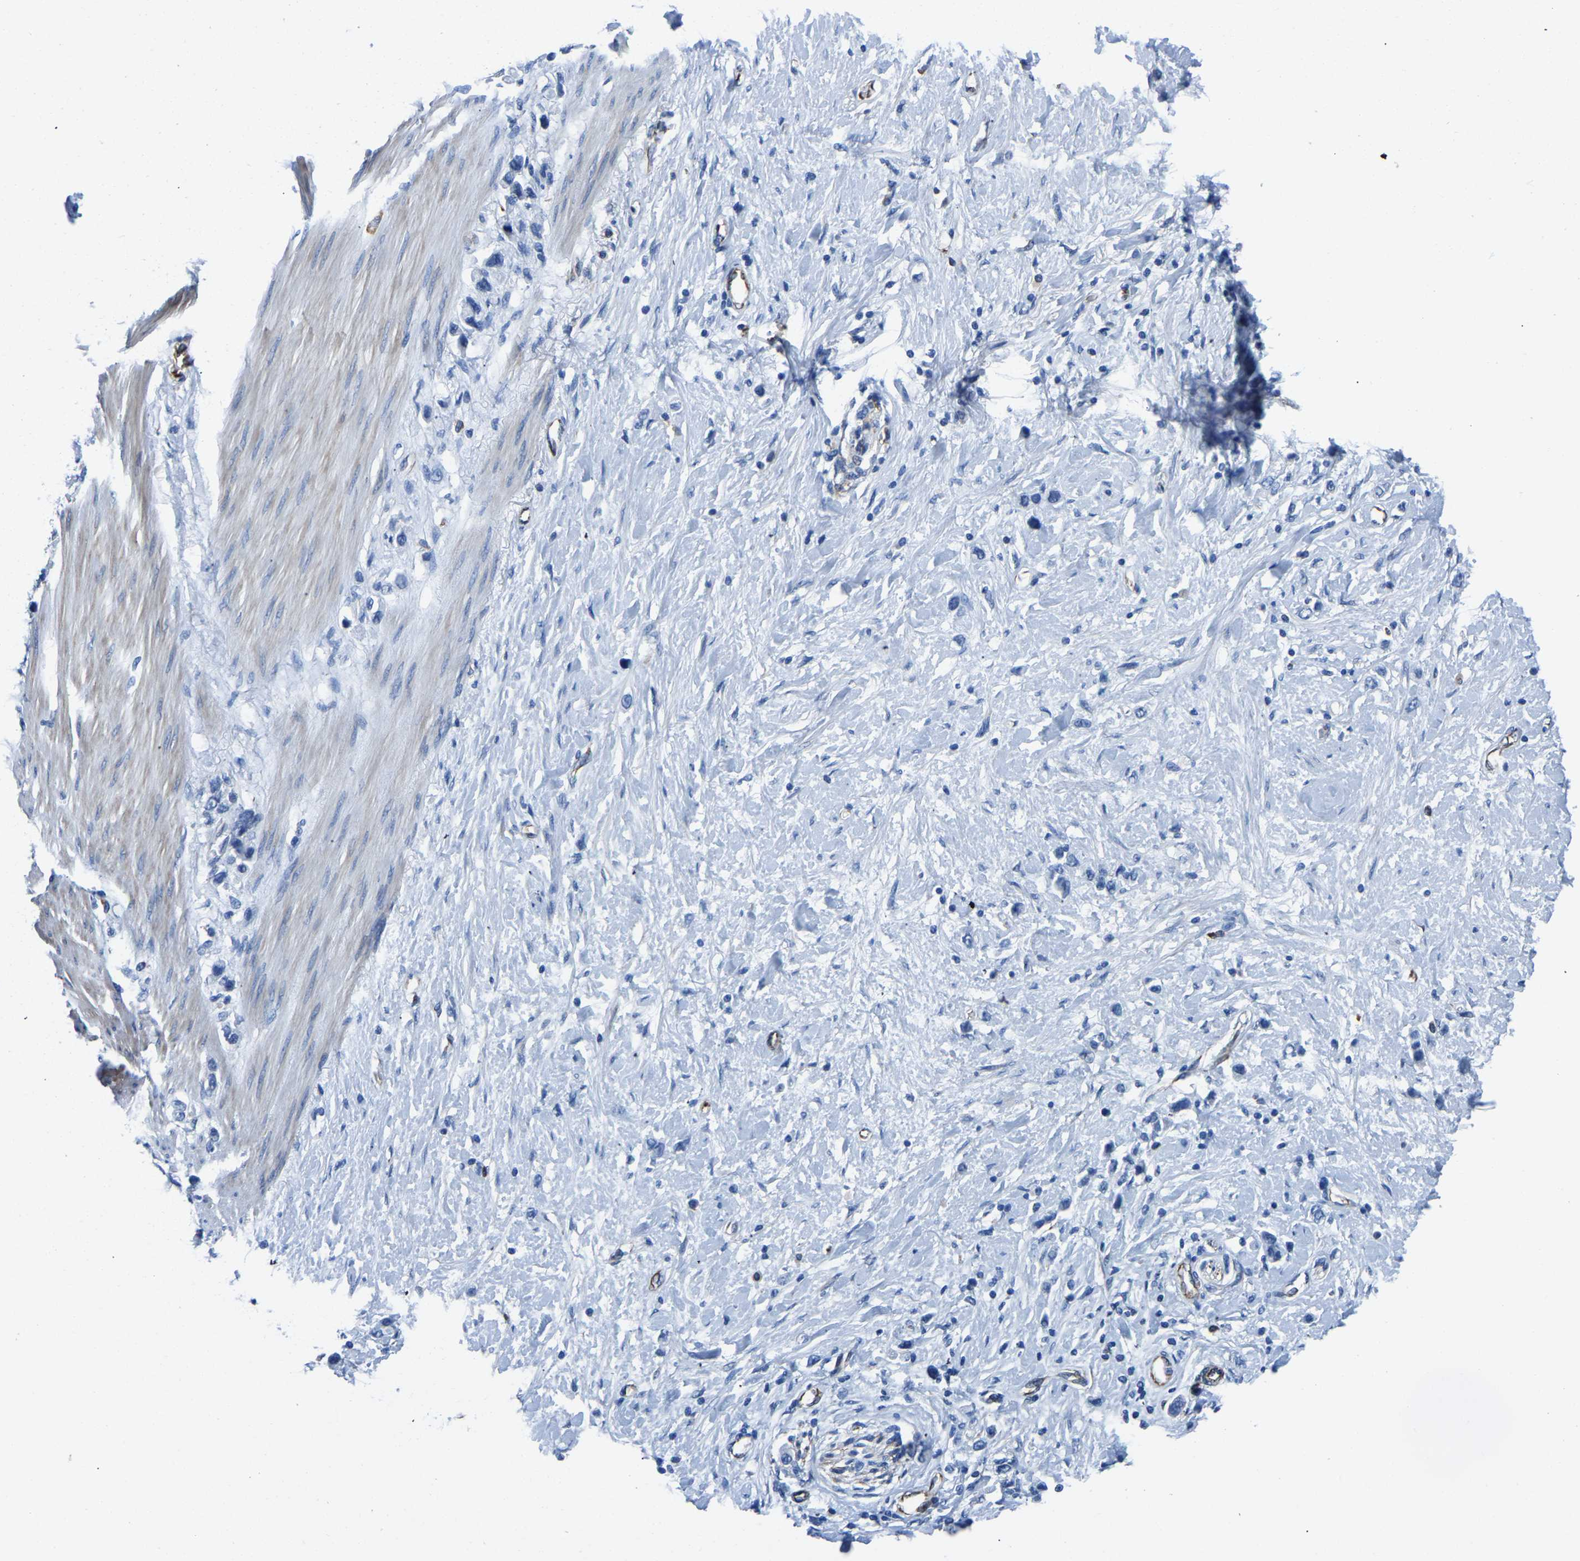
{"staining": {"intensity": "negative", "quantity": "none", "location": "none"}, "tissue": "stomach cancer", "cell_type": "Tumor cells", "image_type": "cancer", "snomed": [{"axis": "morphology", "description": "Adenocarcinoma, NOS"}, {"axis": "topography", "description": "Stomach"}], "caption": "An immunohistochemistry (IHC) micrograph of stomach cancer (adenocarcinoma) is shown. There is no staining in tumor cells of stomach cancer (adenocarcinoma).", "gene": "MS4A3", "patient": {"sex": "female", "age": 65}}